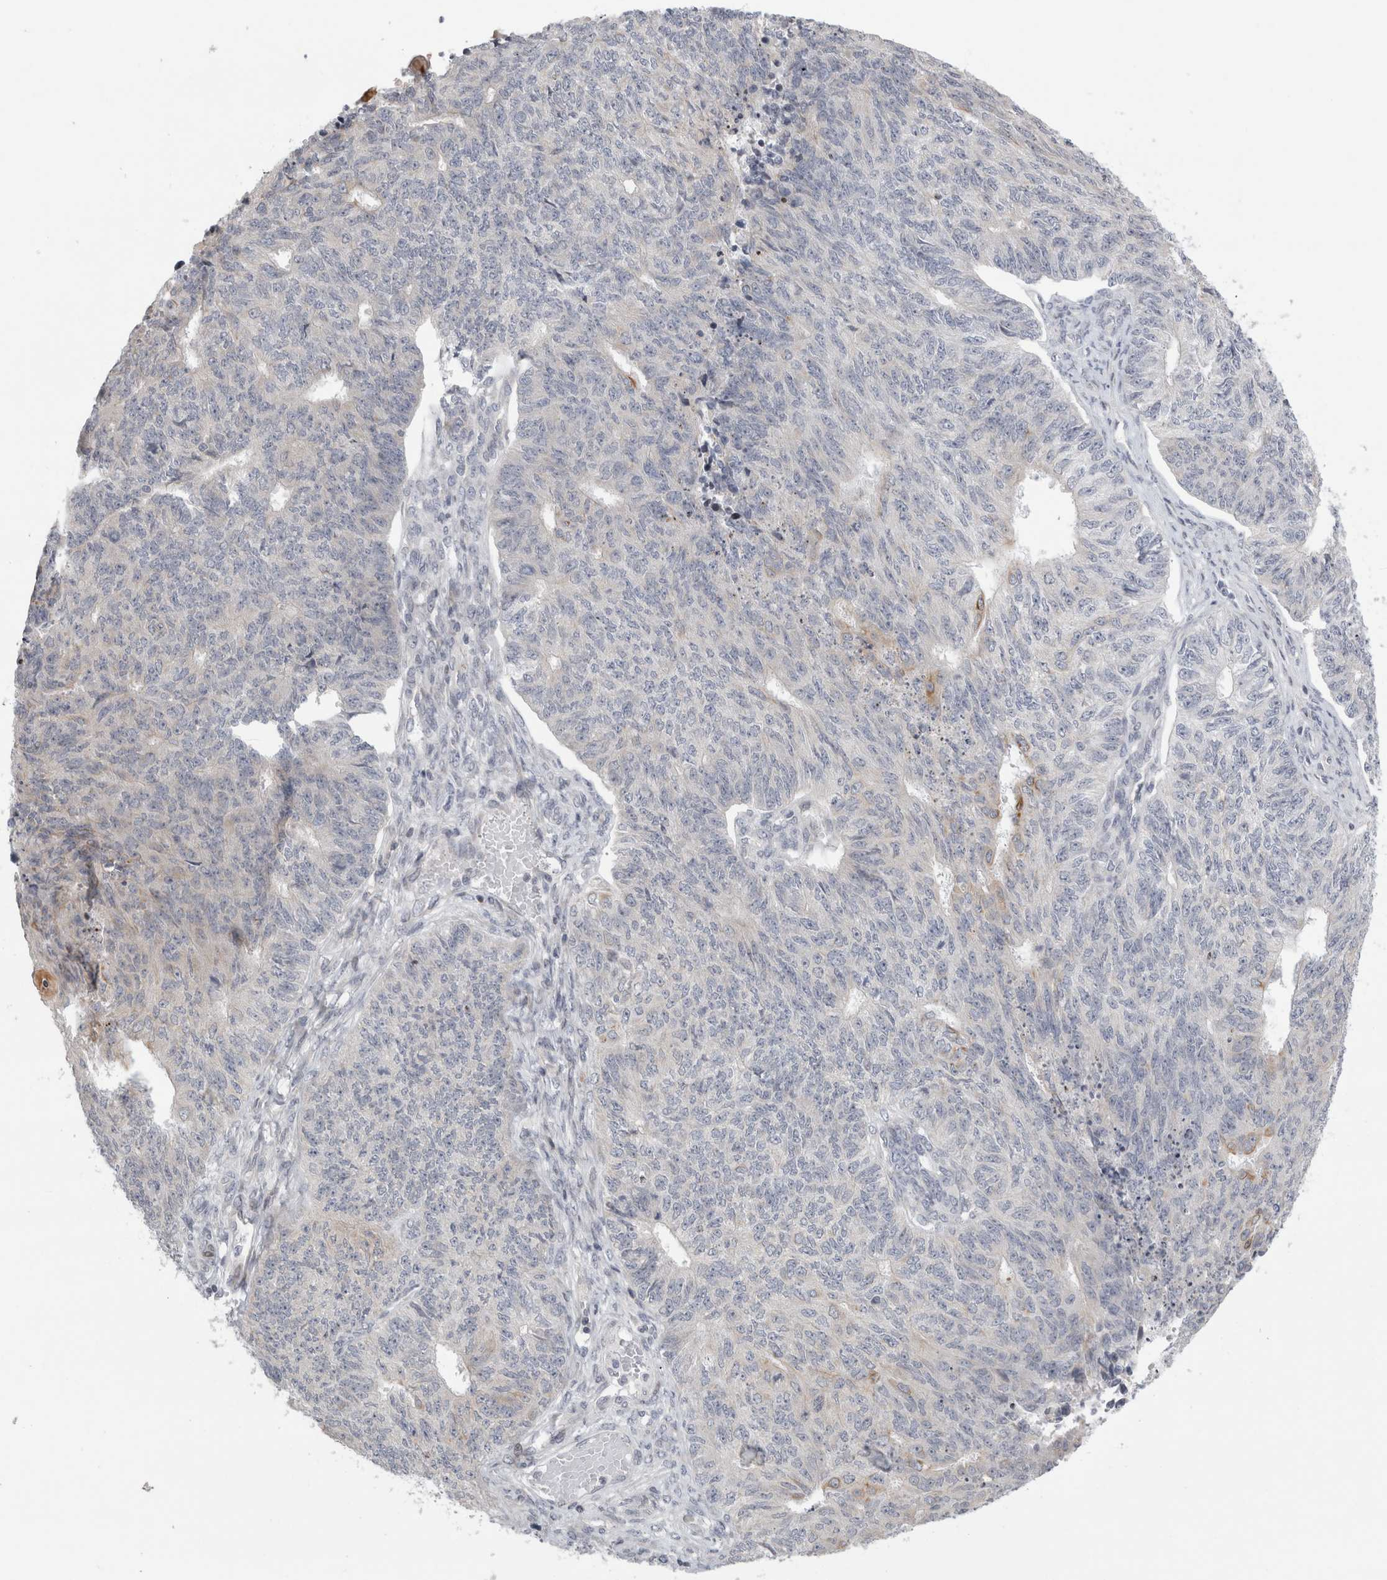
{"staining": {"intensity": "negative", "quantity": "none", "location": "none"}, "tissue": "endometrial cancer", "cell_type": "Tumor cells", "image_type": "cancer", "snomed": [{"axis": "morphology", "description": "Adenocarcinoma, NOS"}, {"axis": "topography", "description": "Endometrium"}], "caption": "A micrograph of human endometrial cancer is negative for staining in tumor cells.", "gene": "UTP25", "patient": {"sex": "female", "age": 32}}